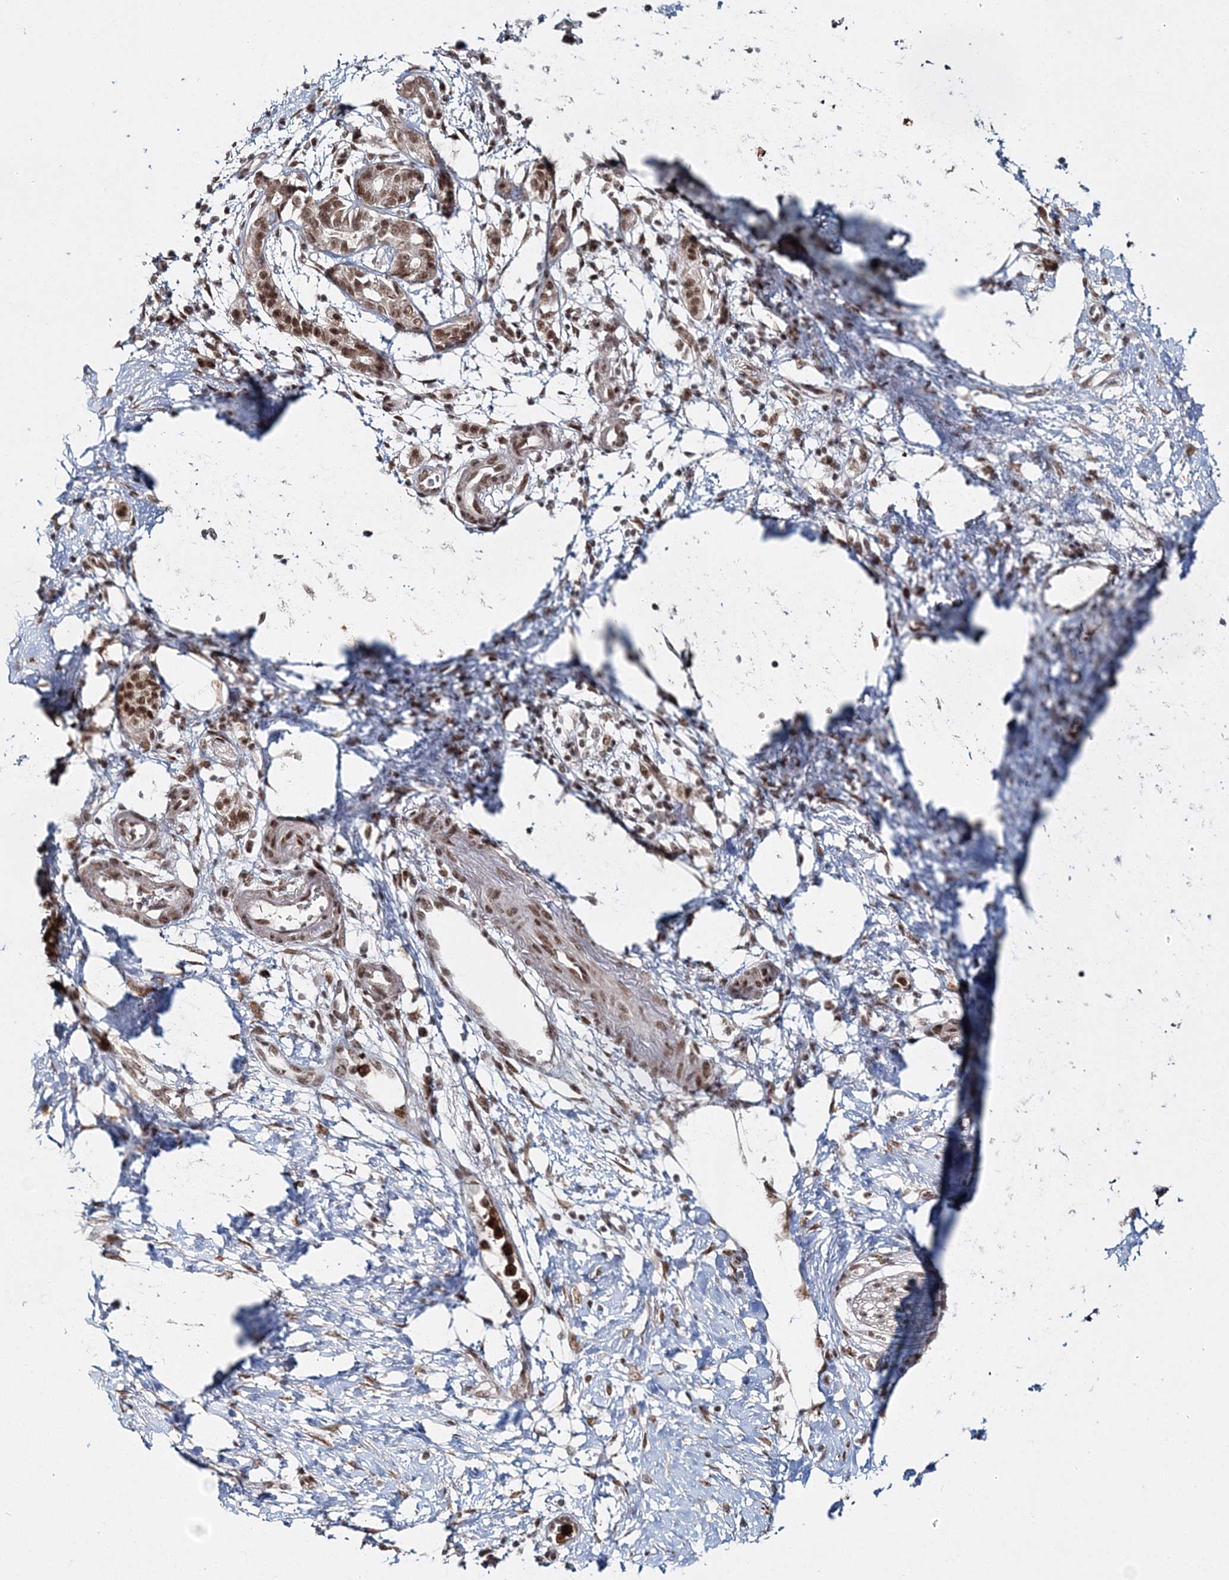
{"staining": {"intensity": "moderate", "quantity": ">75%", "location": "nuclear"}, "tissue": "pancreatic cancer", "cell_type": "Tumor cells", "image_type": "cancer", "snomed": [{"axis": "morphology", "description": "Adenocarcinoma, NOS"}, {"axis": "topography", "description": "Pancreas"}], "caption": "An IHC micrograph of tumor tissue is shown. Protein staining in brown shows moderate nuclear positivity in pancreatic cancer within tumor cells.", "gene": "QRICH1", "patient": {"sex": "male", "age": 50}}